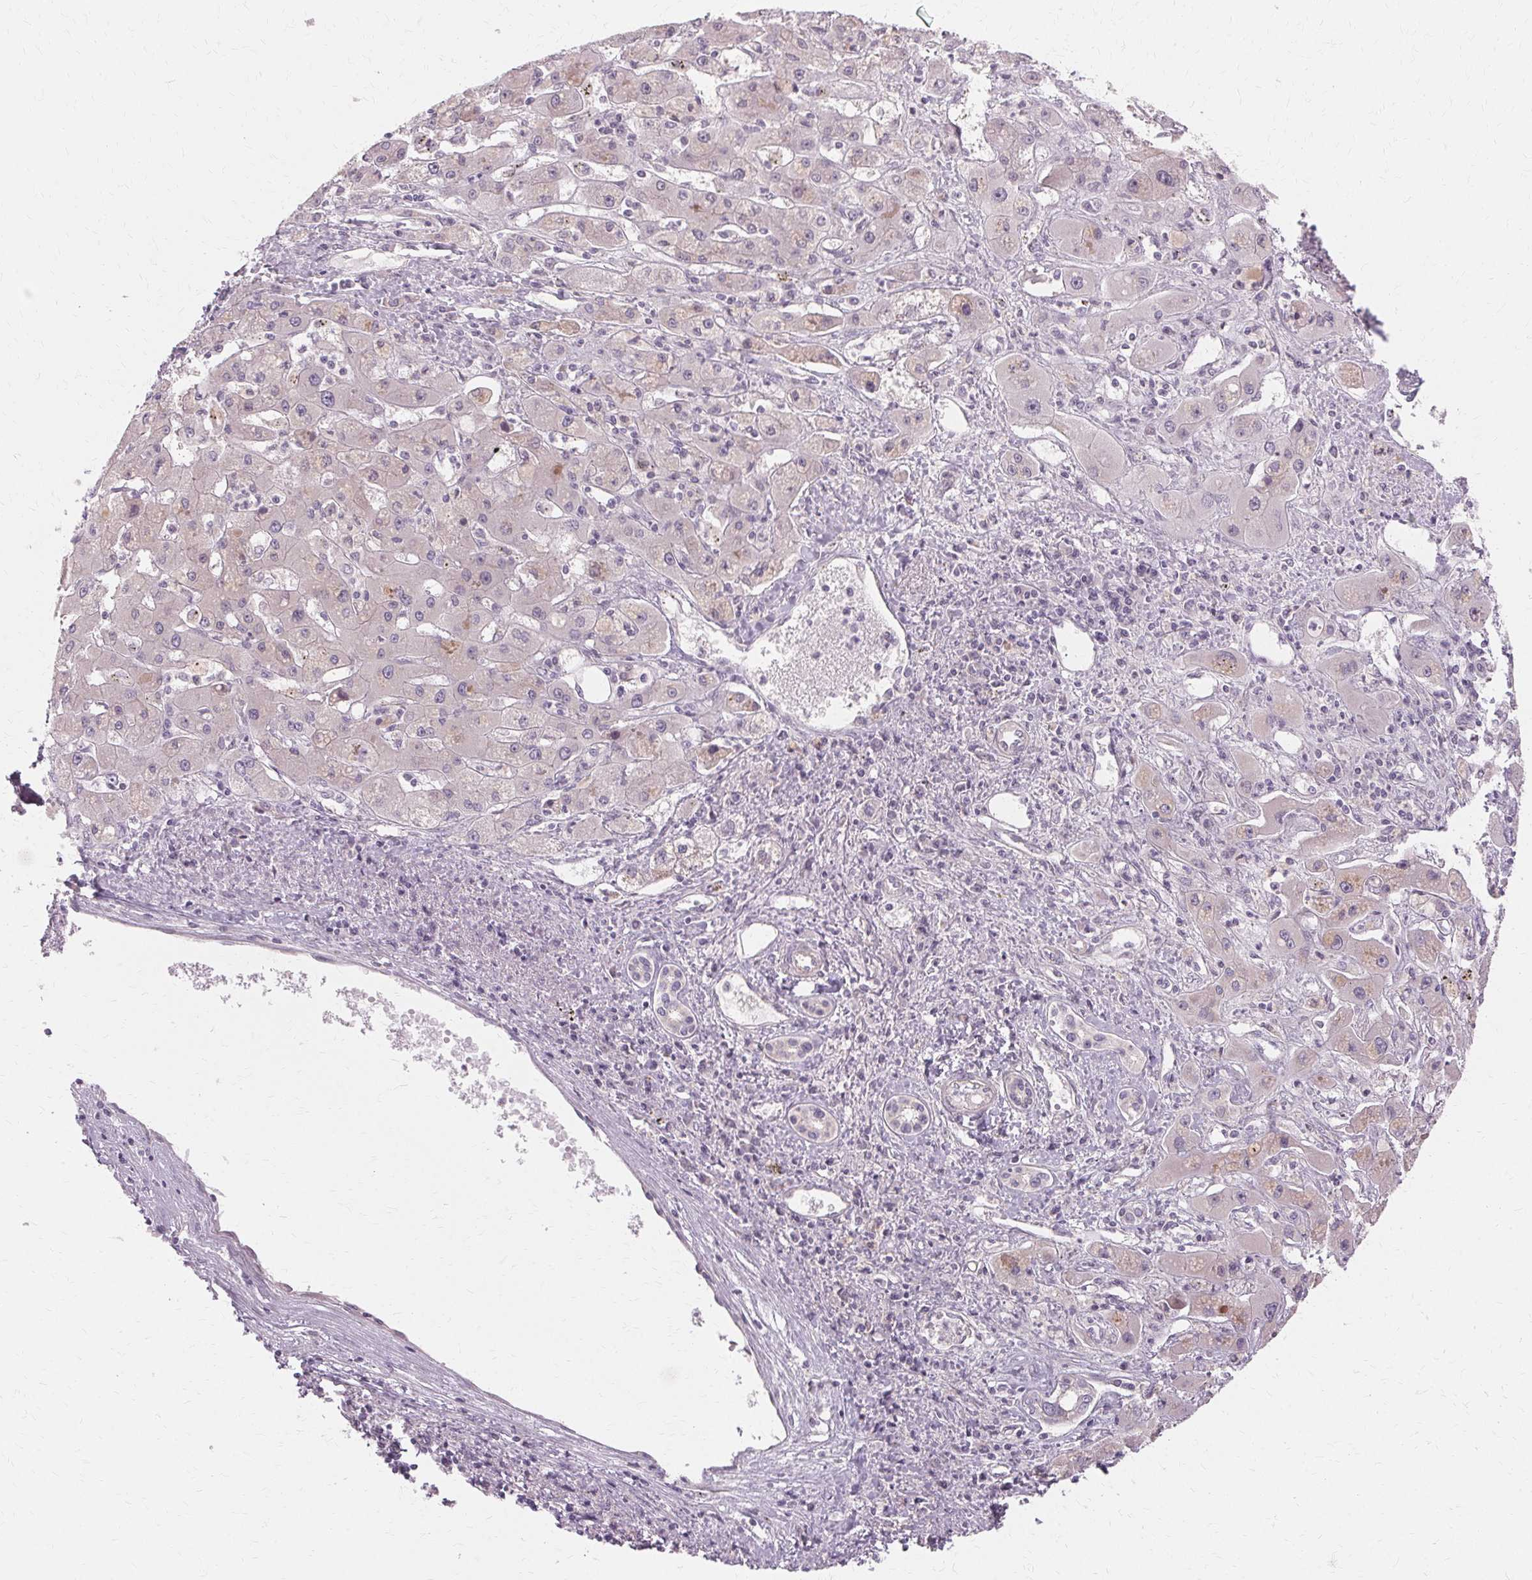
{"staining": {"intensity": "weak", "quantity": "<25%", "location": "cytoplasmic/membranous"}, "tissue": "liver cancer", "cell_type": "Tumor cells", "image_type": "cancer", "snomed": [{"axis": "morphology", "description": "Cholangiocarcinoma"}, {"axis": "topography", "description": "Liver"}], "caption": "Immunohistochemical staining of cholangiocarcinoma (liver) displays no significant positivity in tumor cells. Brightfield microscopy of IHC stained with DAB (3,3'-diaminobenzidine) (brown) and hematoxylin (blue), captured at high magnification.", "gene": "USP8", "patient": {"sex": "male", "age": 67}}